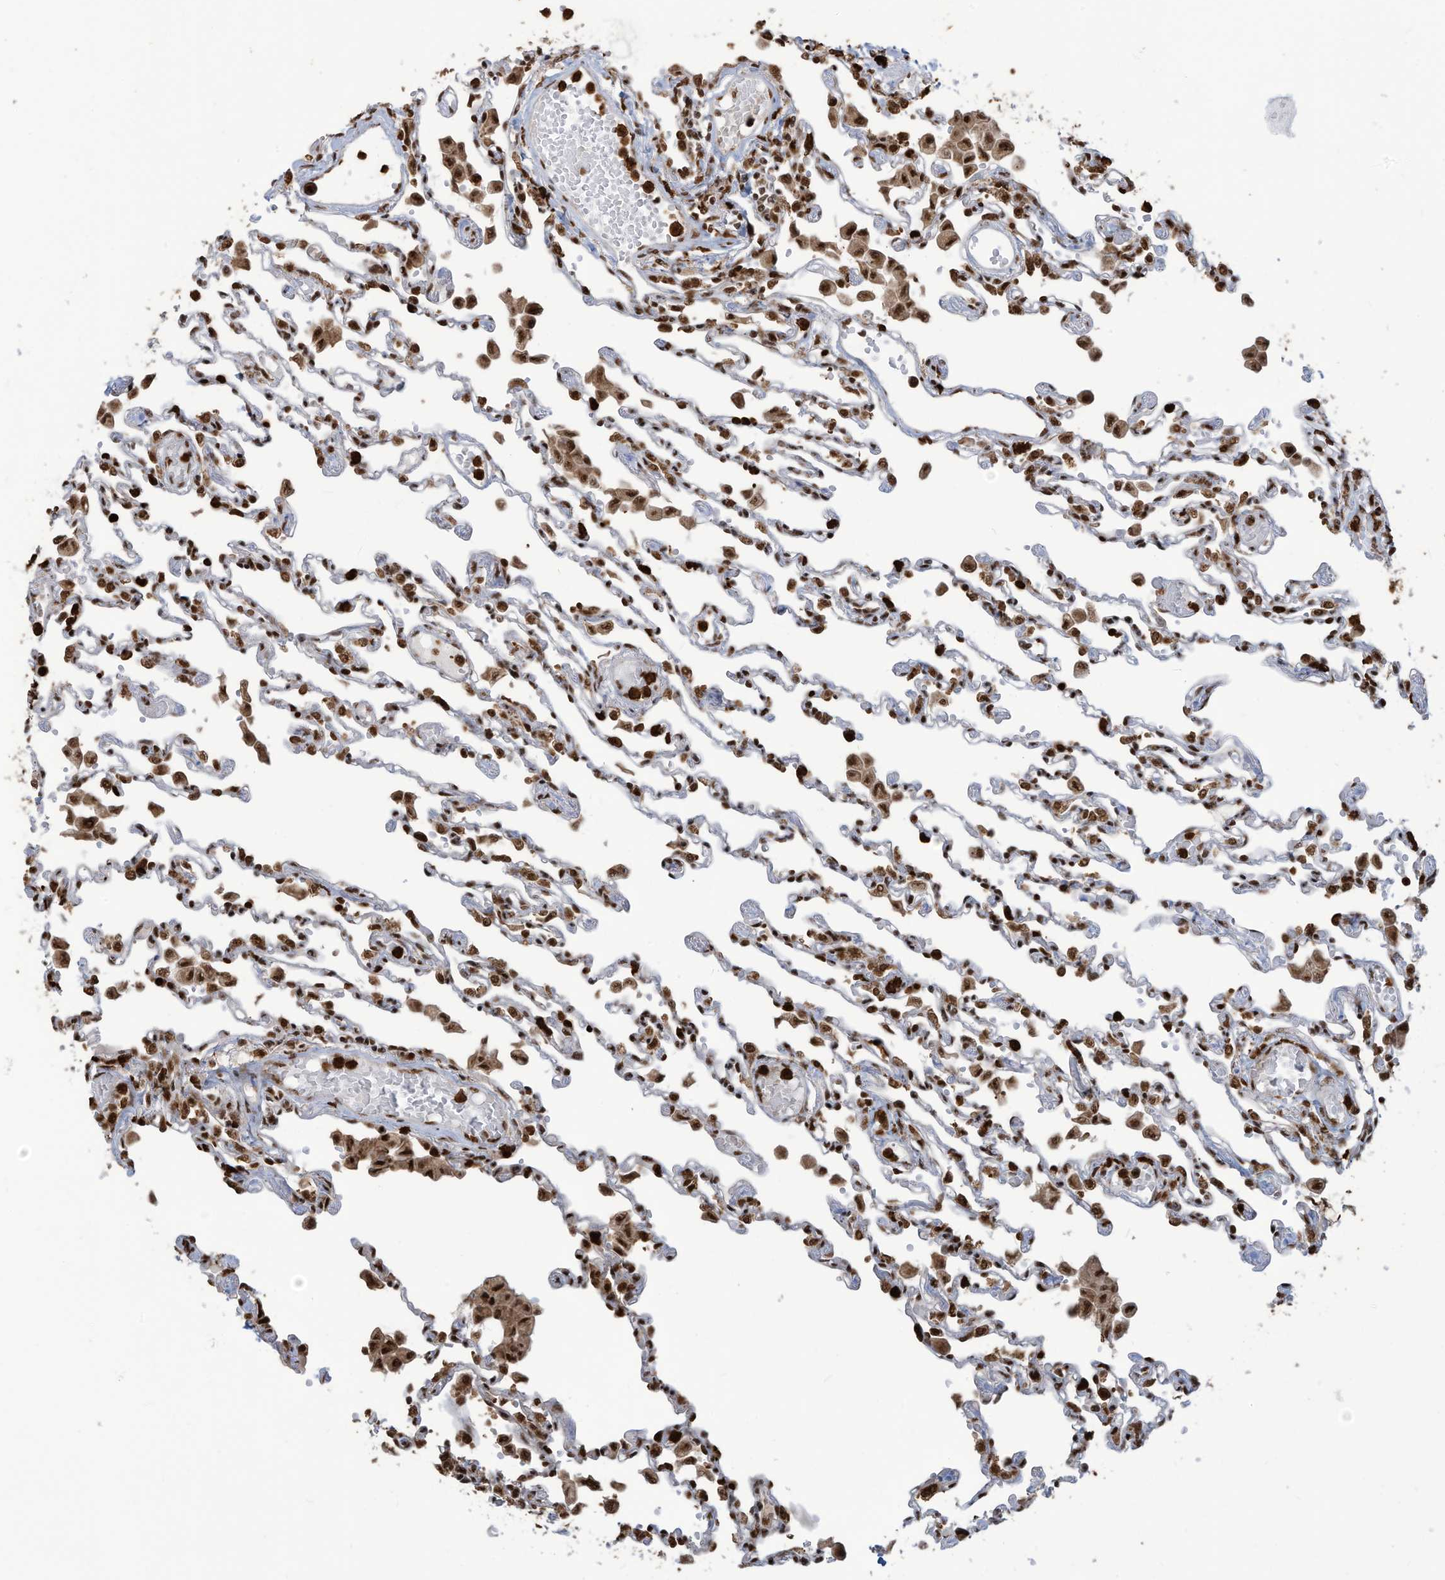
{"staining": {"intensity": "strong", "quantity": "25%-75%", "location": "nuclear"}, "tissue": "lung", "cell_type": "Alveolar cells", "image_type": "normal", "snomed": [{"axis": "morphology", "description": "Normal tissue, NOS"}, {"axis": "topography", "description": "Bronchus"}, {"axis": "topography", "description": "Lung"}], "caption": "This photomicrograph exhibits normal lung stained with IHC to label a protein in brown. The nuclear of alveolar cells show strong positivity for the protein. Nuclei are counter-stained blue.", "gene": "LBH", "patient": {"sex": "female", "age": 49}}